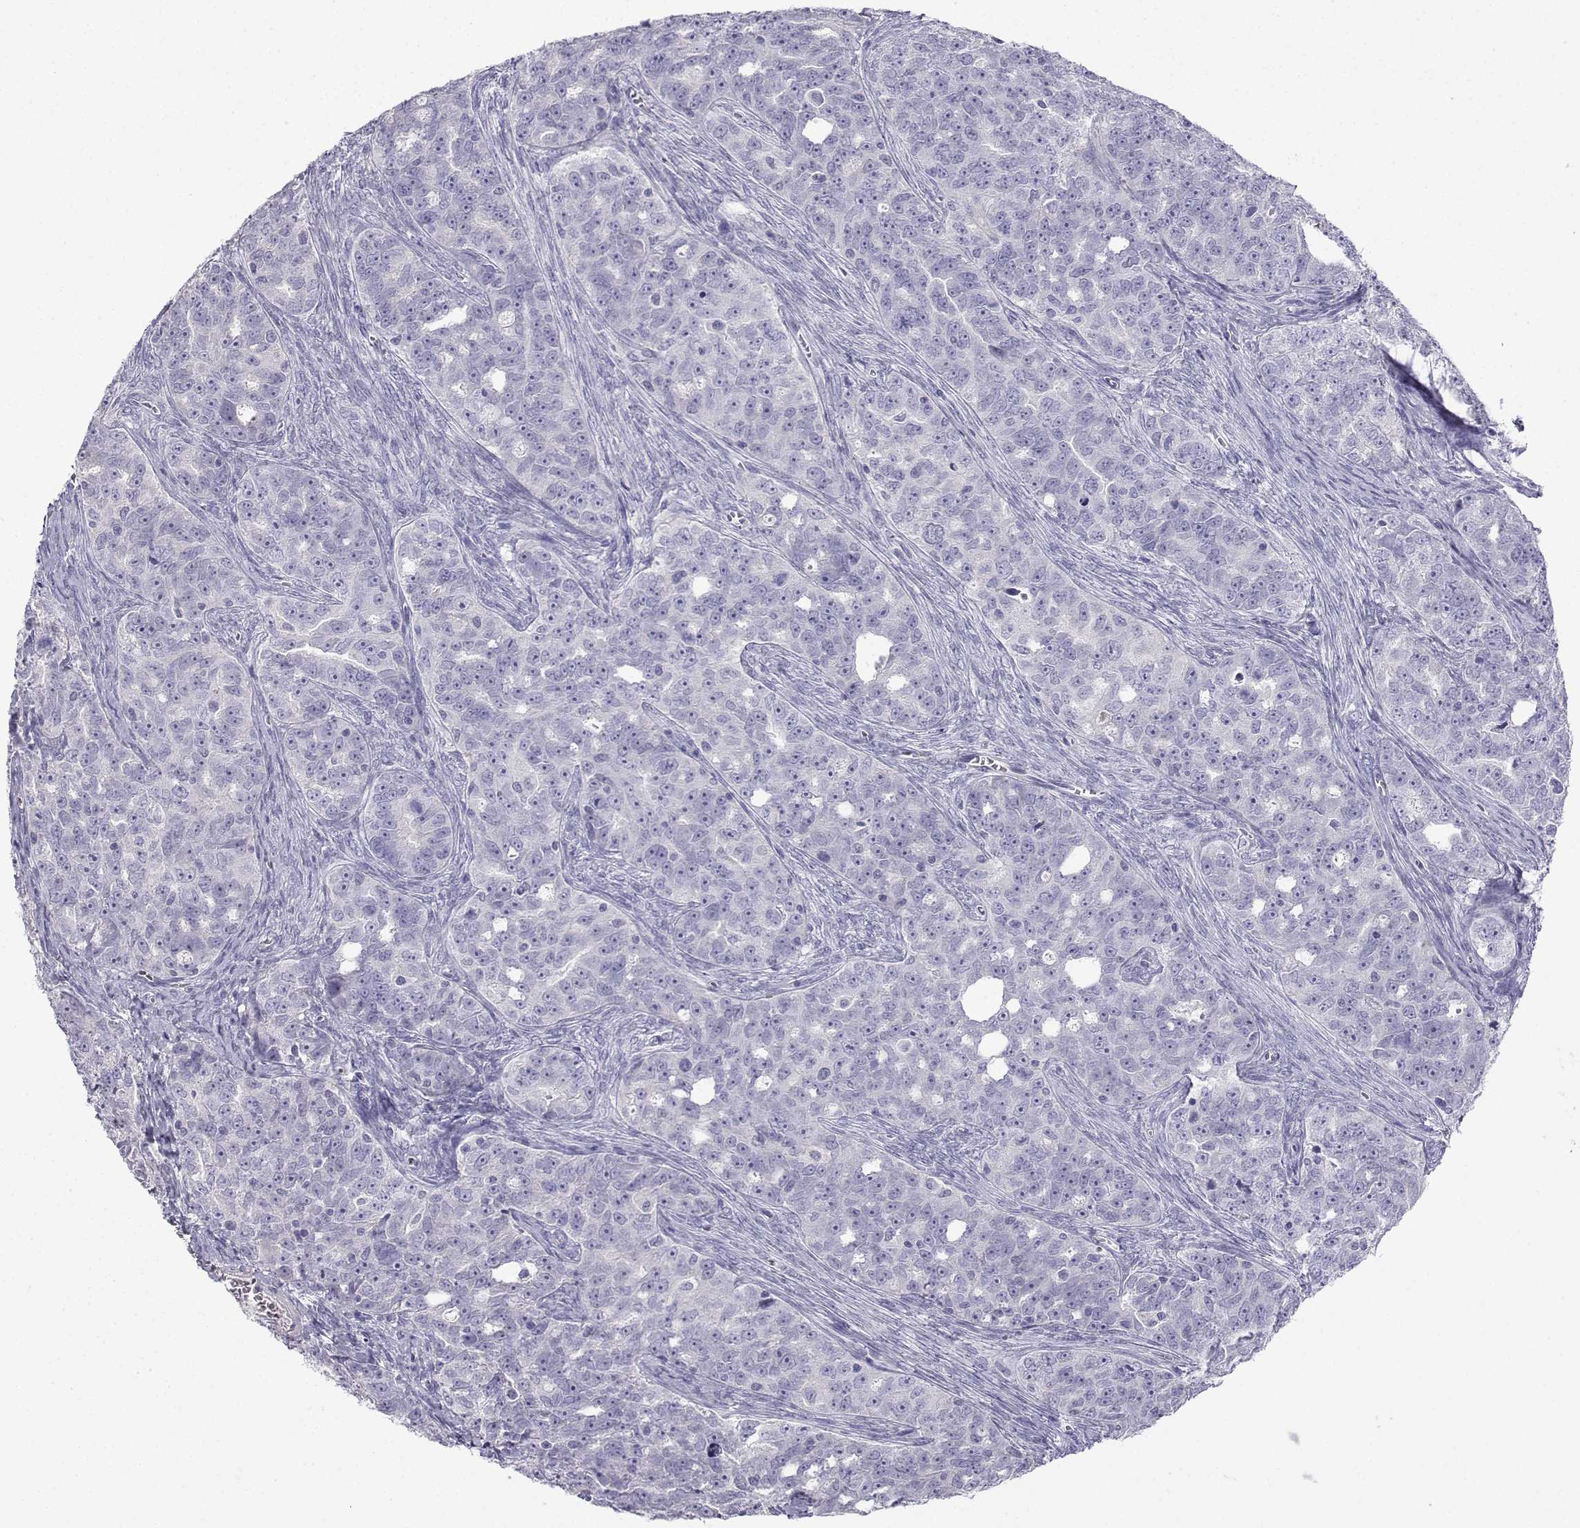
{"staining": {"intensity": "negative", "quantity": "none", "location": "none"}, "tissue": "ovarian cancer", "cell_type": "Tumor cells", "image_type": "cancer", "snomed": [{"axis": "morphology", "description": "Cystadenocarcinoma, serous, NOS"}, {"axis": "topography", "description": "Ovary"}], "caption": "A high-resolution histopathology image shows immunohistochemistry (IHC) staining of serous cystadenocarcinoma (ovarian), which displays no significant expression in tumor cells.", "gene": "SPACA7", "patient": {"sex": "female", "age": 51}}